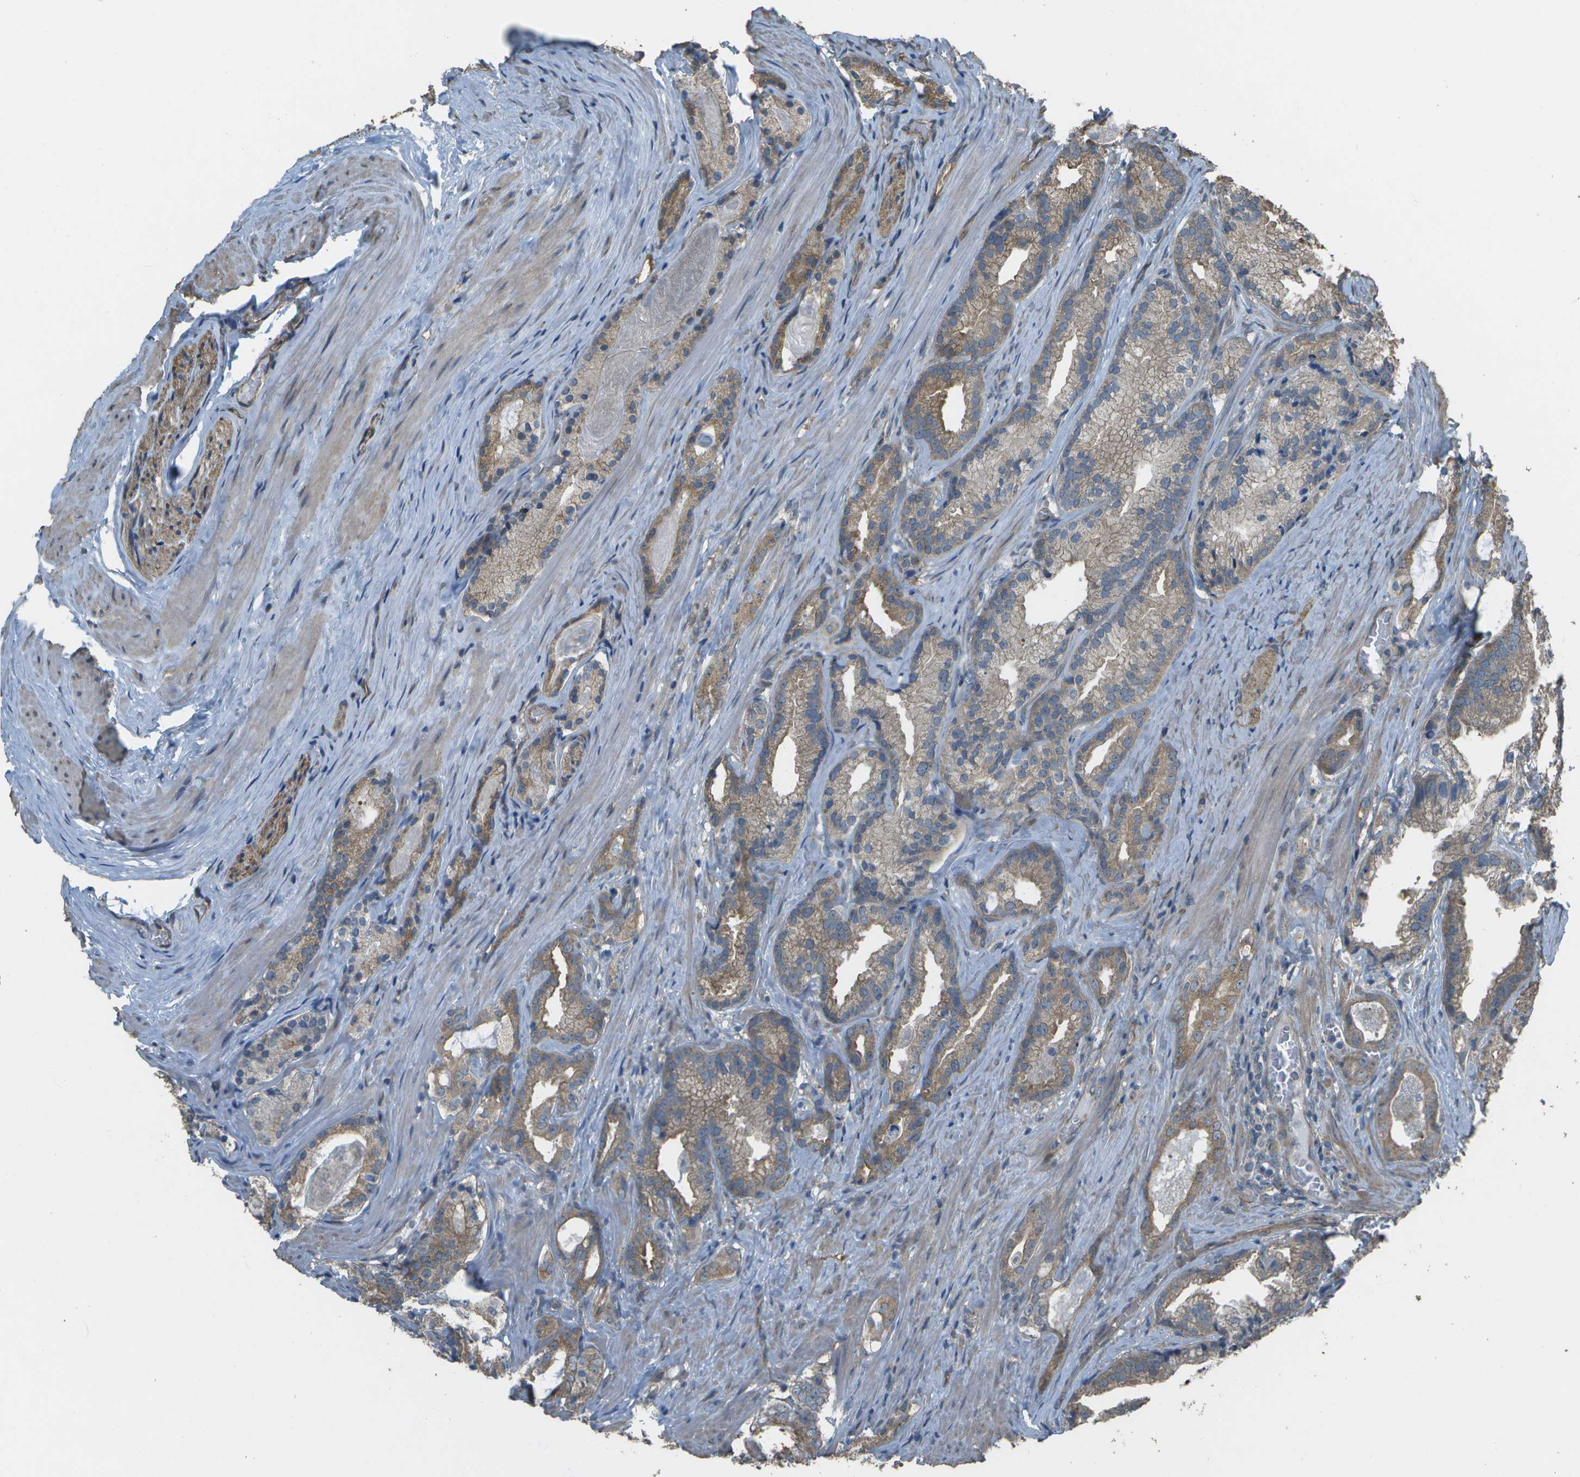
{"staining": {"intensity": "weak", "quantity": "25%-75%", "location": "cytoplasmic/membranous"}, "tissue": "prostate cancer", "cell_type": "Tumor cells", "image_type": "cancer", "snomed": [{"axis": "morphology", "description": "Adenocarcinoma, Low grade"}, {"axis": "topography", "description": "Prostate"}], "caption": "The micrograph shows a brown stain indicating the presence of a protein in the cytoplasmic/membranous of tumor cells in prostate cancer.", "gene": "CLNS1A", "patient": {"sex": "male", "age": 59}}